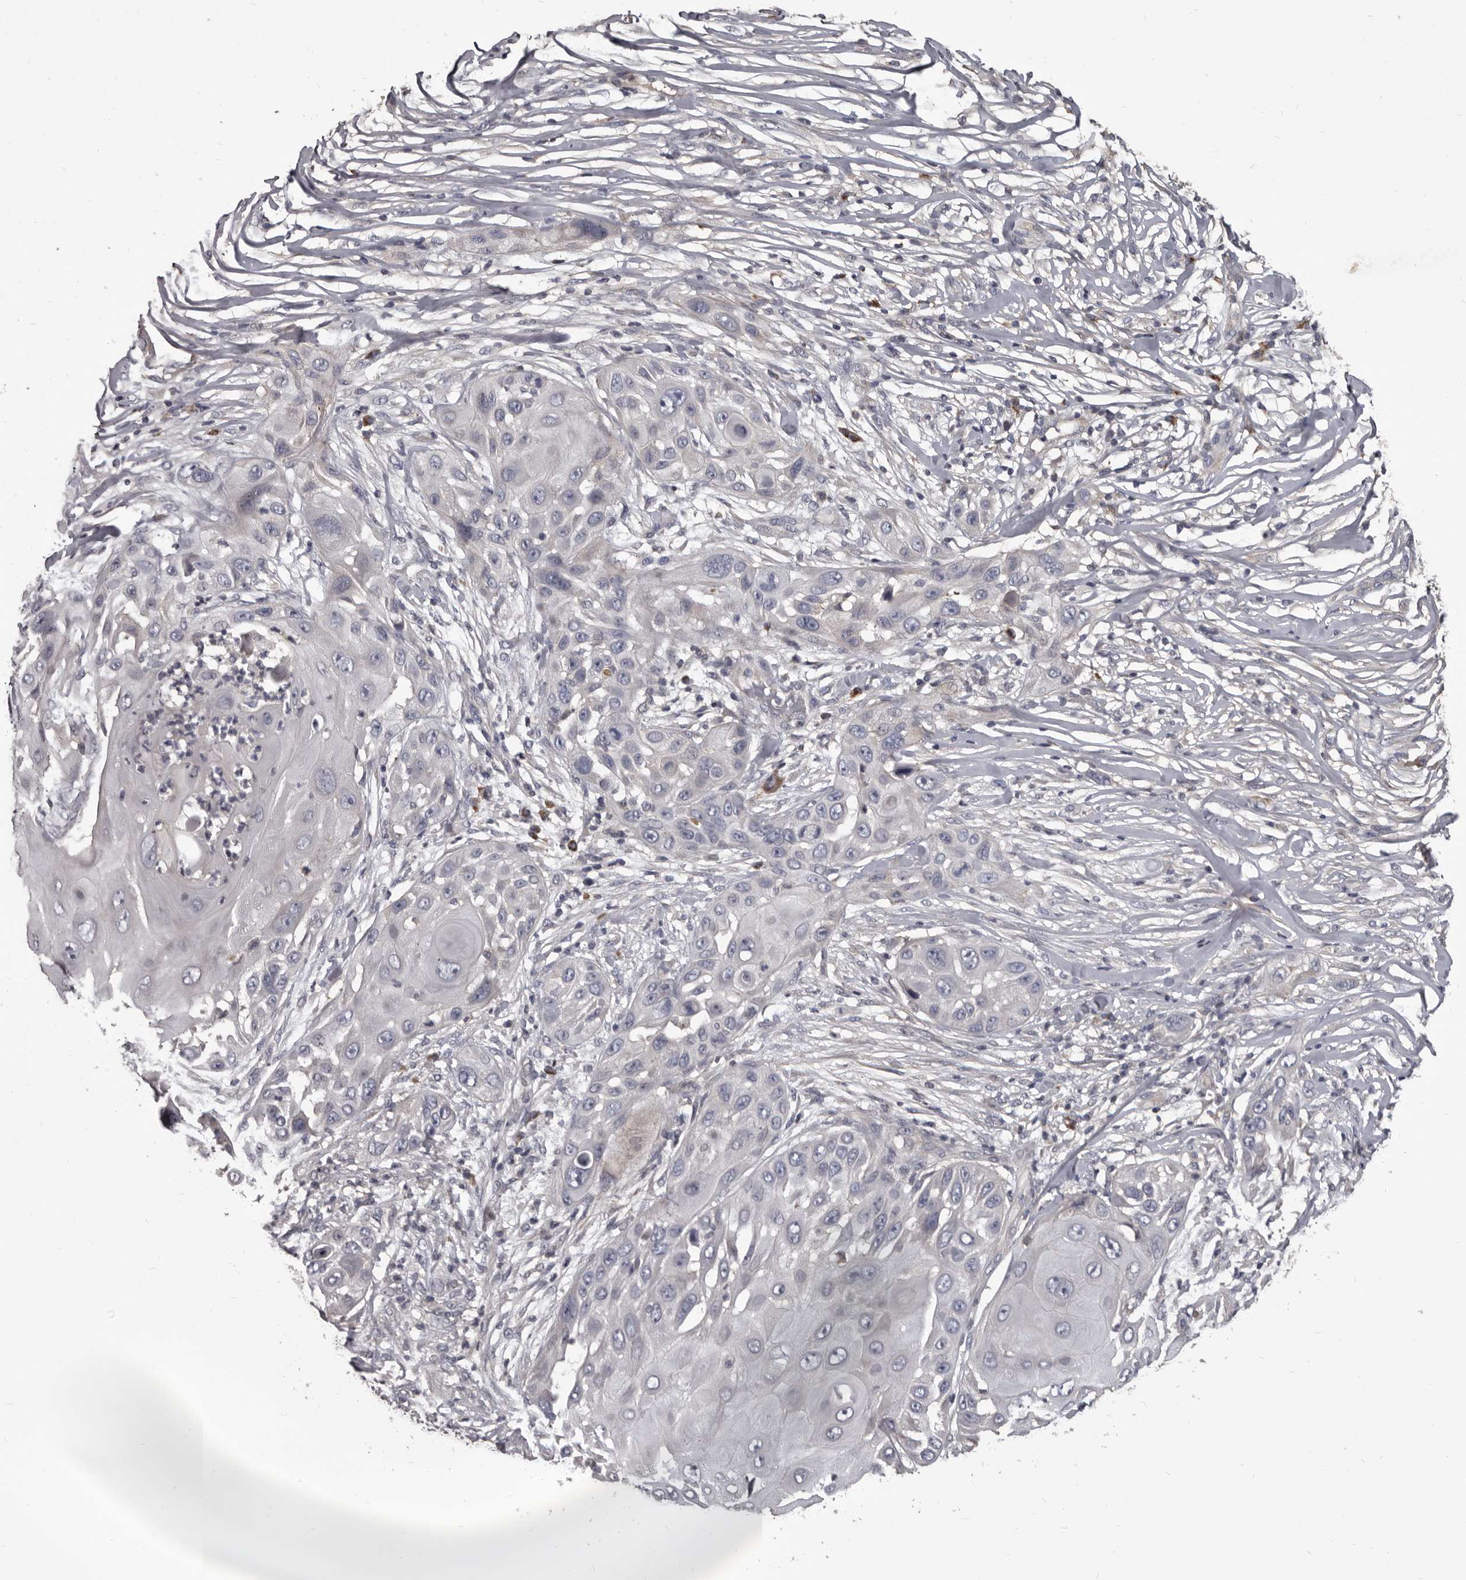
{"staining": {"intensity": "negative", "quantity": "none", "location": "none"}, "tissue": "skin cancer", "cell_type": "Tumor cells", "image_type": "cancer", "snomed": [{"axis": "morphology", "description": "Squamous cell carcinoma, NOS"}, {"axis": "topography", "description": "Skin"}], "caption": "IHC of human squamous cell carcinoma (skin) shows no staining in tumor cells. The staining is performed using DAB (3,3'-diaminobenzidine) brown chromogen with nuclei counter-stained in using hematoxylin.", "gene": "ALDH5A1", "patient": {"sex": "female", "age": 44}}